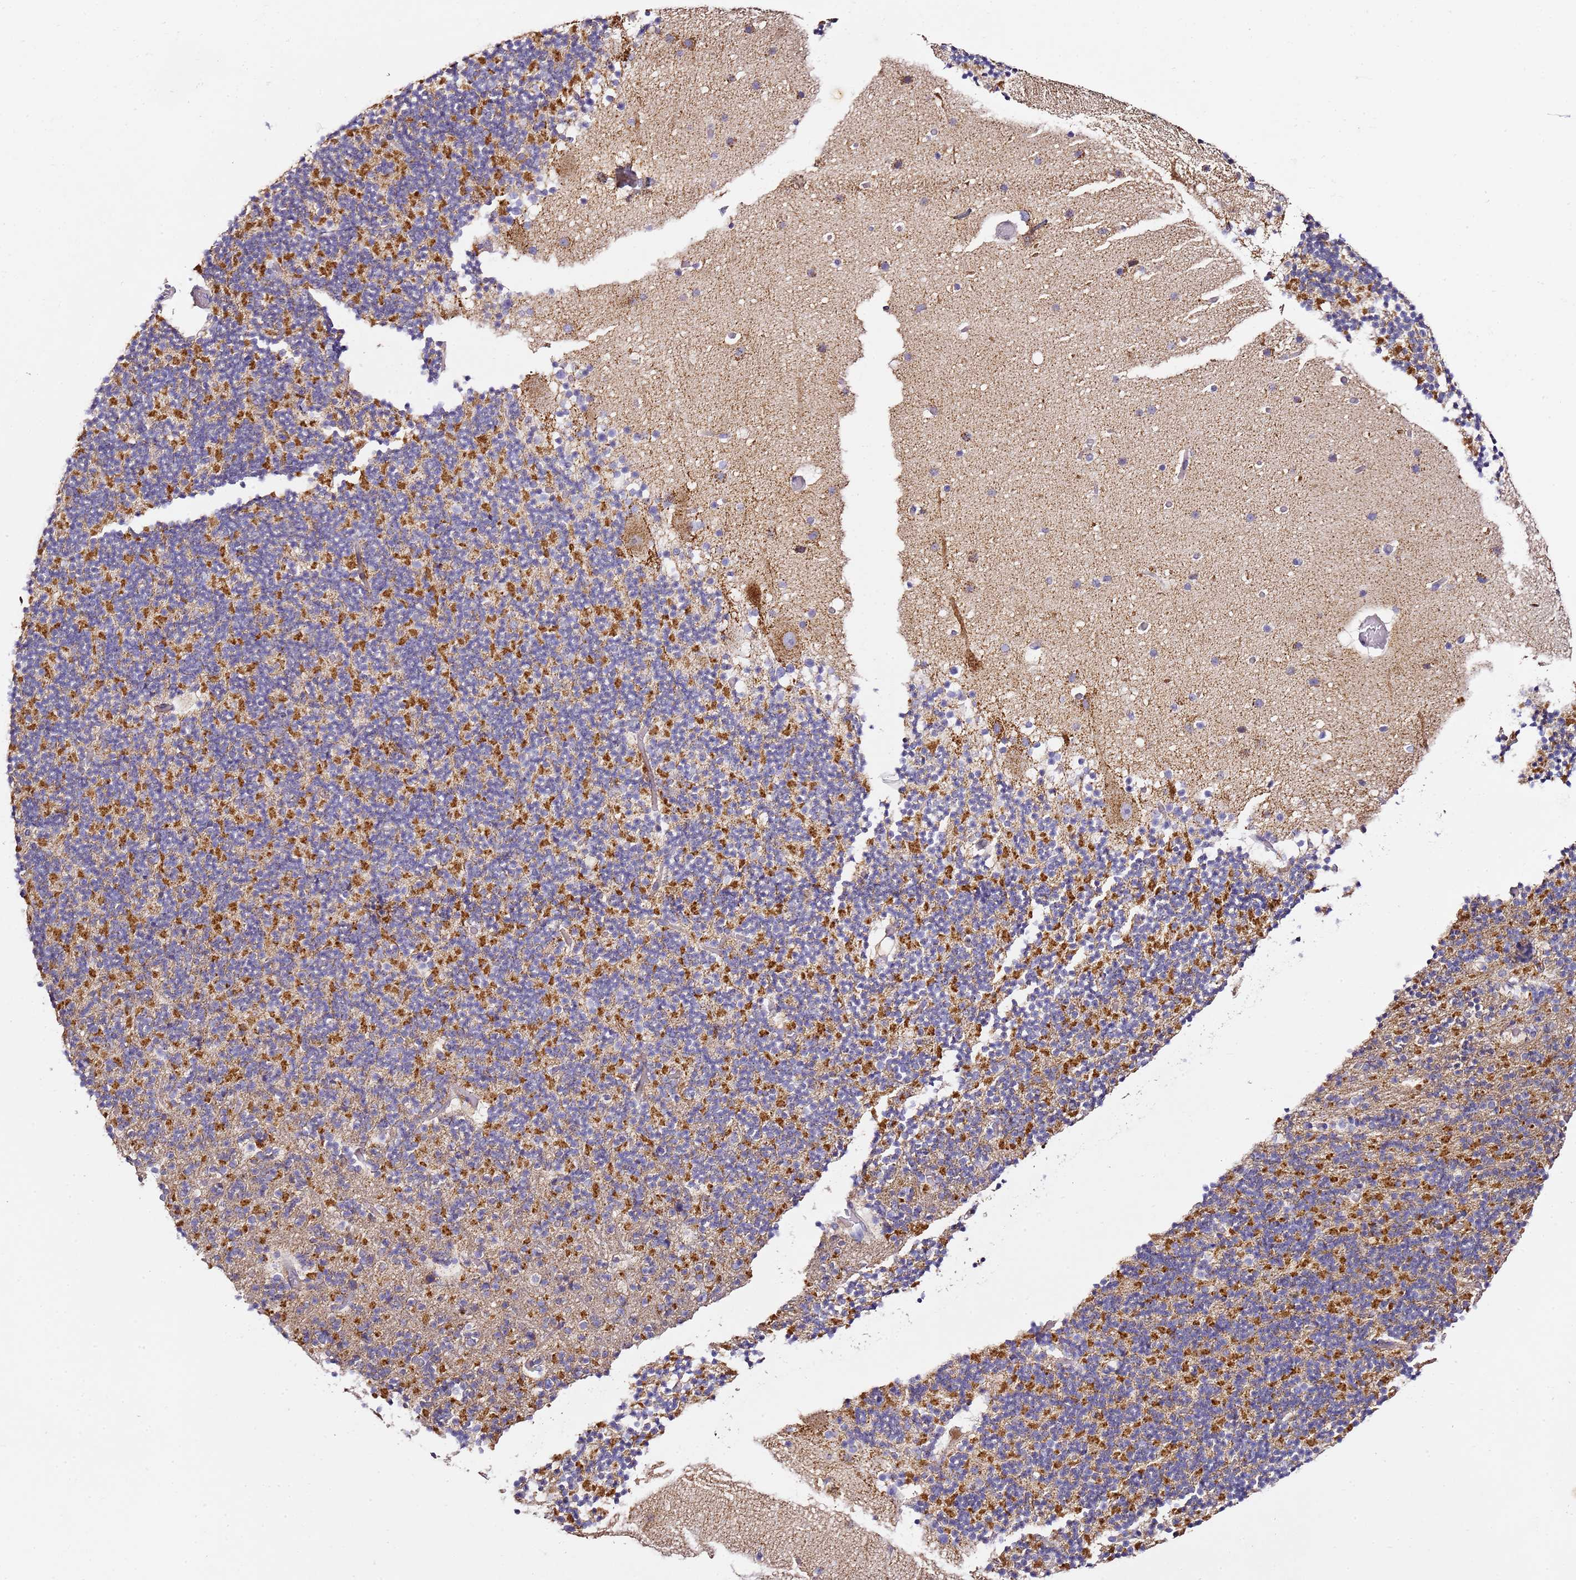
{"staining": {"intensity": "moderate", "quantity": "25%-75%", "location": "cytoplasmic/membranous"}, "tissue": "cerebellum", "cell_type": "Cells in granular layer", "image_type": "normal", "snomed": [{"axis": "morphology", "description": "Normal tissue, NOS"}, {"axis": "topography", "description": "Cerebellum"}], "caption": "There is medium levels of moderate cytoplasmic/membranous positivity in cells in granular layer of normal cerebellum, as demonstrated by immunohistochemical staining (brown color).", "gene": "OR2B11", "patient": {"sex": "male", "age": 57}}